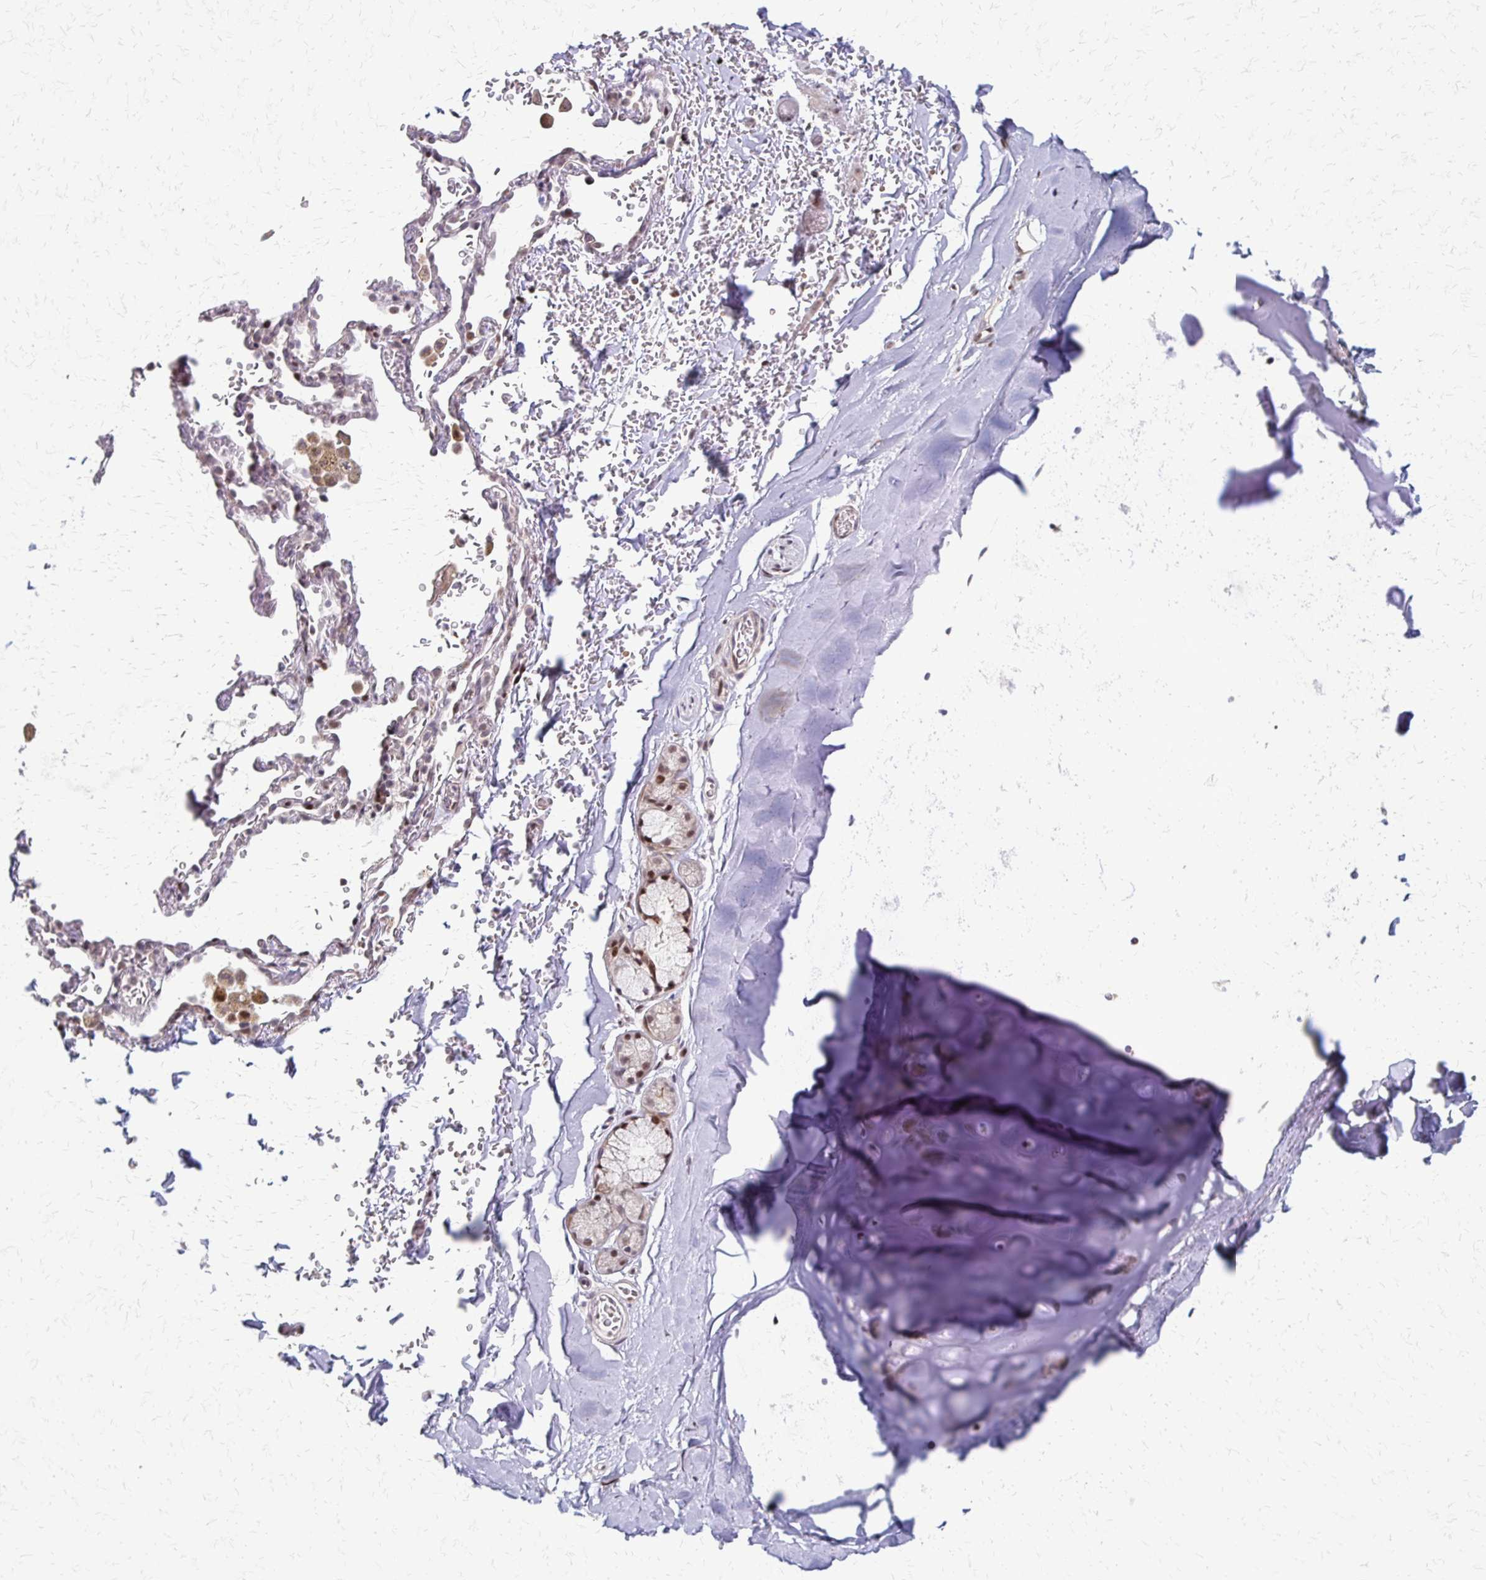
{"staining": {"intensity": "negative", "quantity": "none", "location": "none"}, "tissue": "adipose tissue", "cell_type": "Adipocytes", "image_type": "normal", "snomed": [{"axis": "morphology", "description": "Normal tissue, NOS"}, {"axis": "topography", "description": "Cartilage tissue"}, {"axis": "topography", "description": "Bronchus"}, {"axis": "topography", "description": "Peripheral nerve tissue"}], "caption": "Histopathology image shows no protein expression in adipocytes of benign adipose tissue.", "gene": "TRIR", "patient": {"sex": "male", "age": 67}}